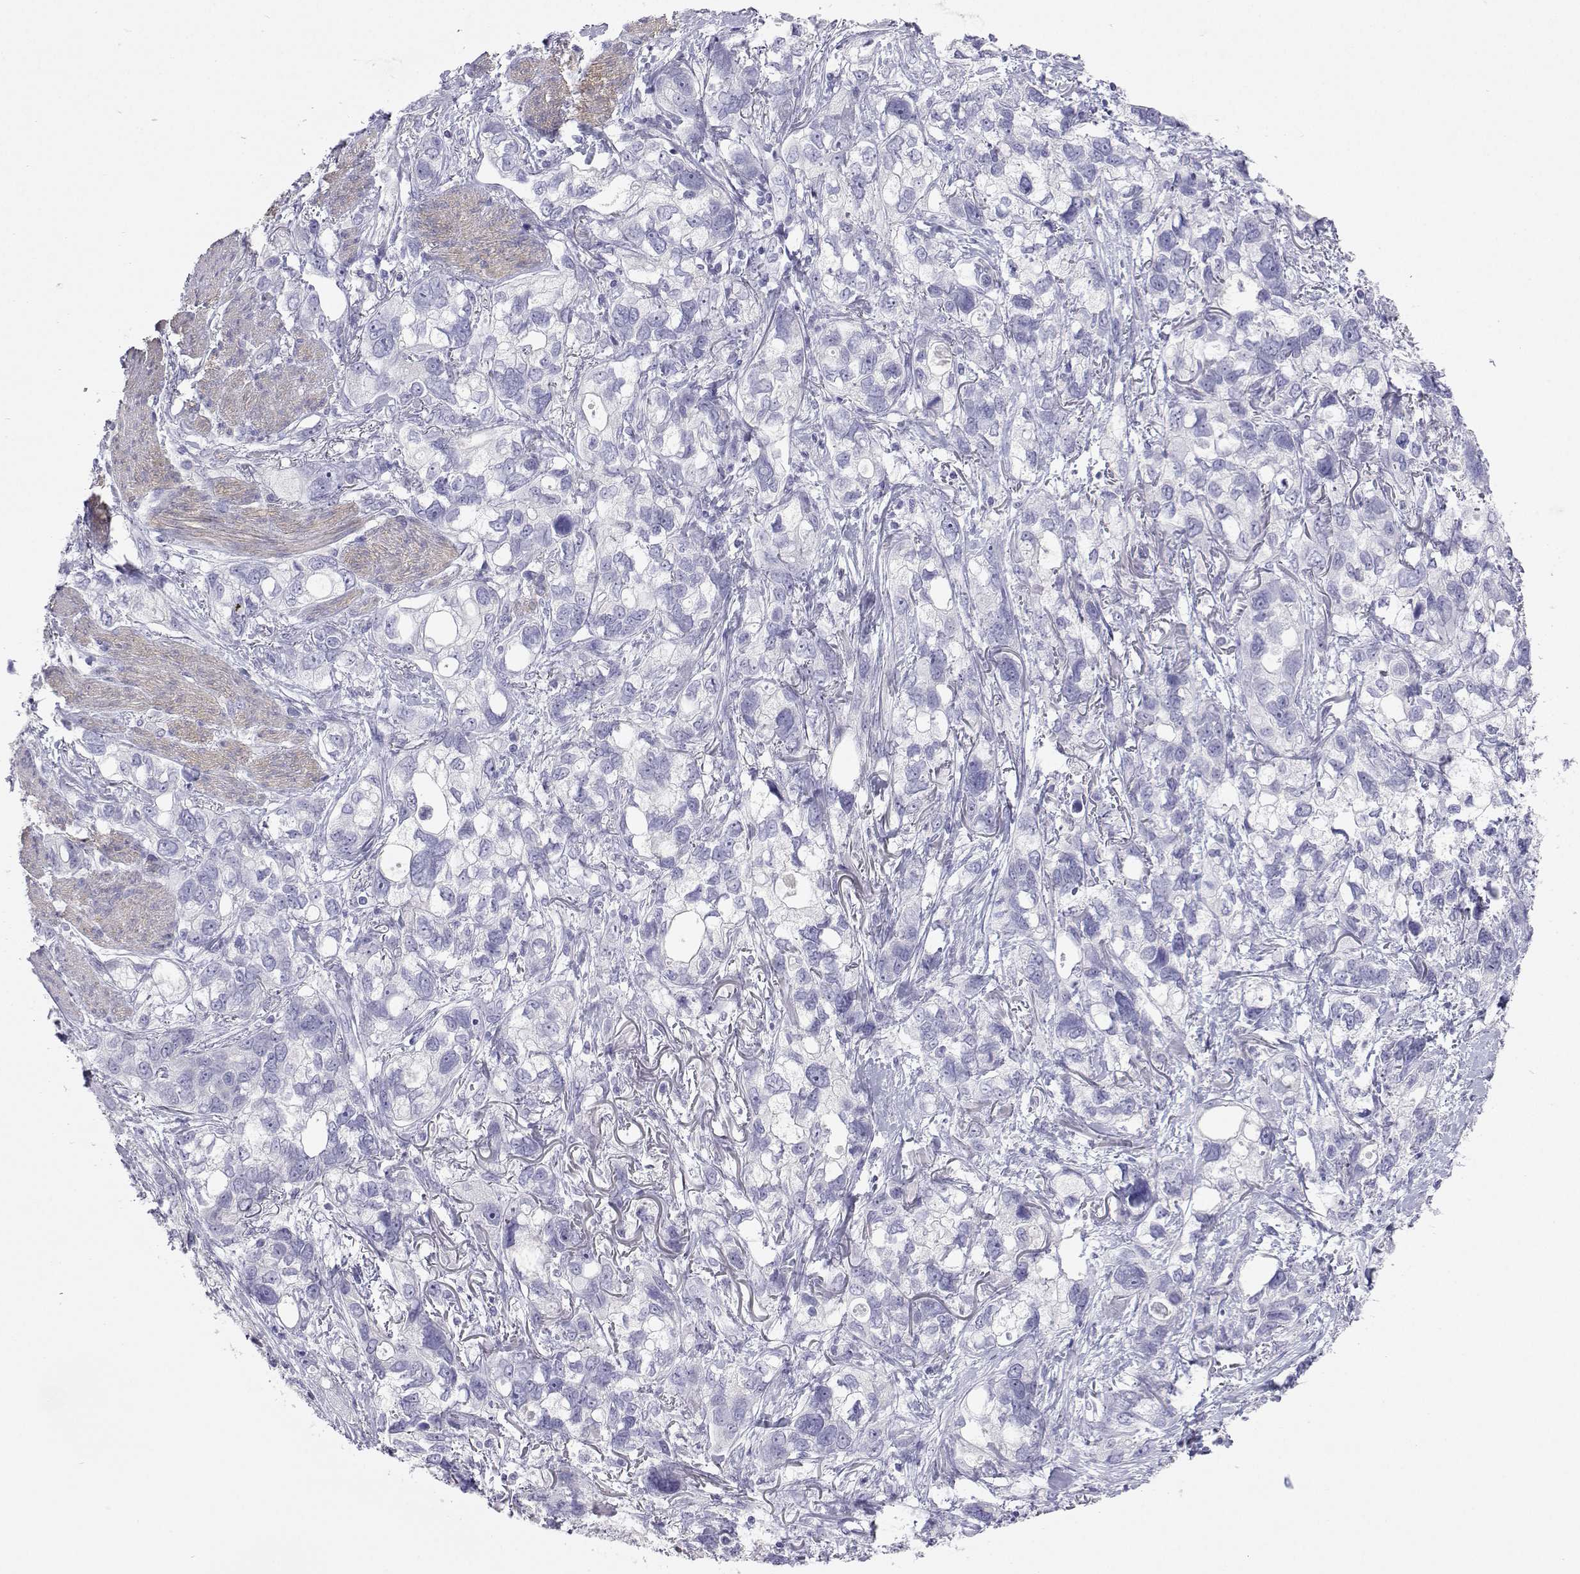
{"staining": {"intensity": "negative", "quantity": "none", "location": "none"}, "tissue": "stomach cancer", "cell_type": "Tumor cells", "image_type": "cancer", "snomed": [{"axis": "morphology", "description": "Adenocarcinoma, NOS"}, {"axis": "topography", "description": "Stomach, upper"}], "caption": "Tumor cells are negative for brown protein staining in stomach cancer (adenocarcinoma).", "gene": "PLIN4", "patient": {"sex": "female", "age": 81}}